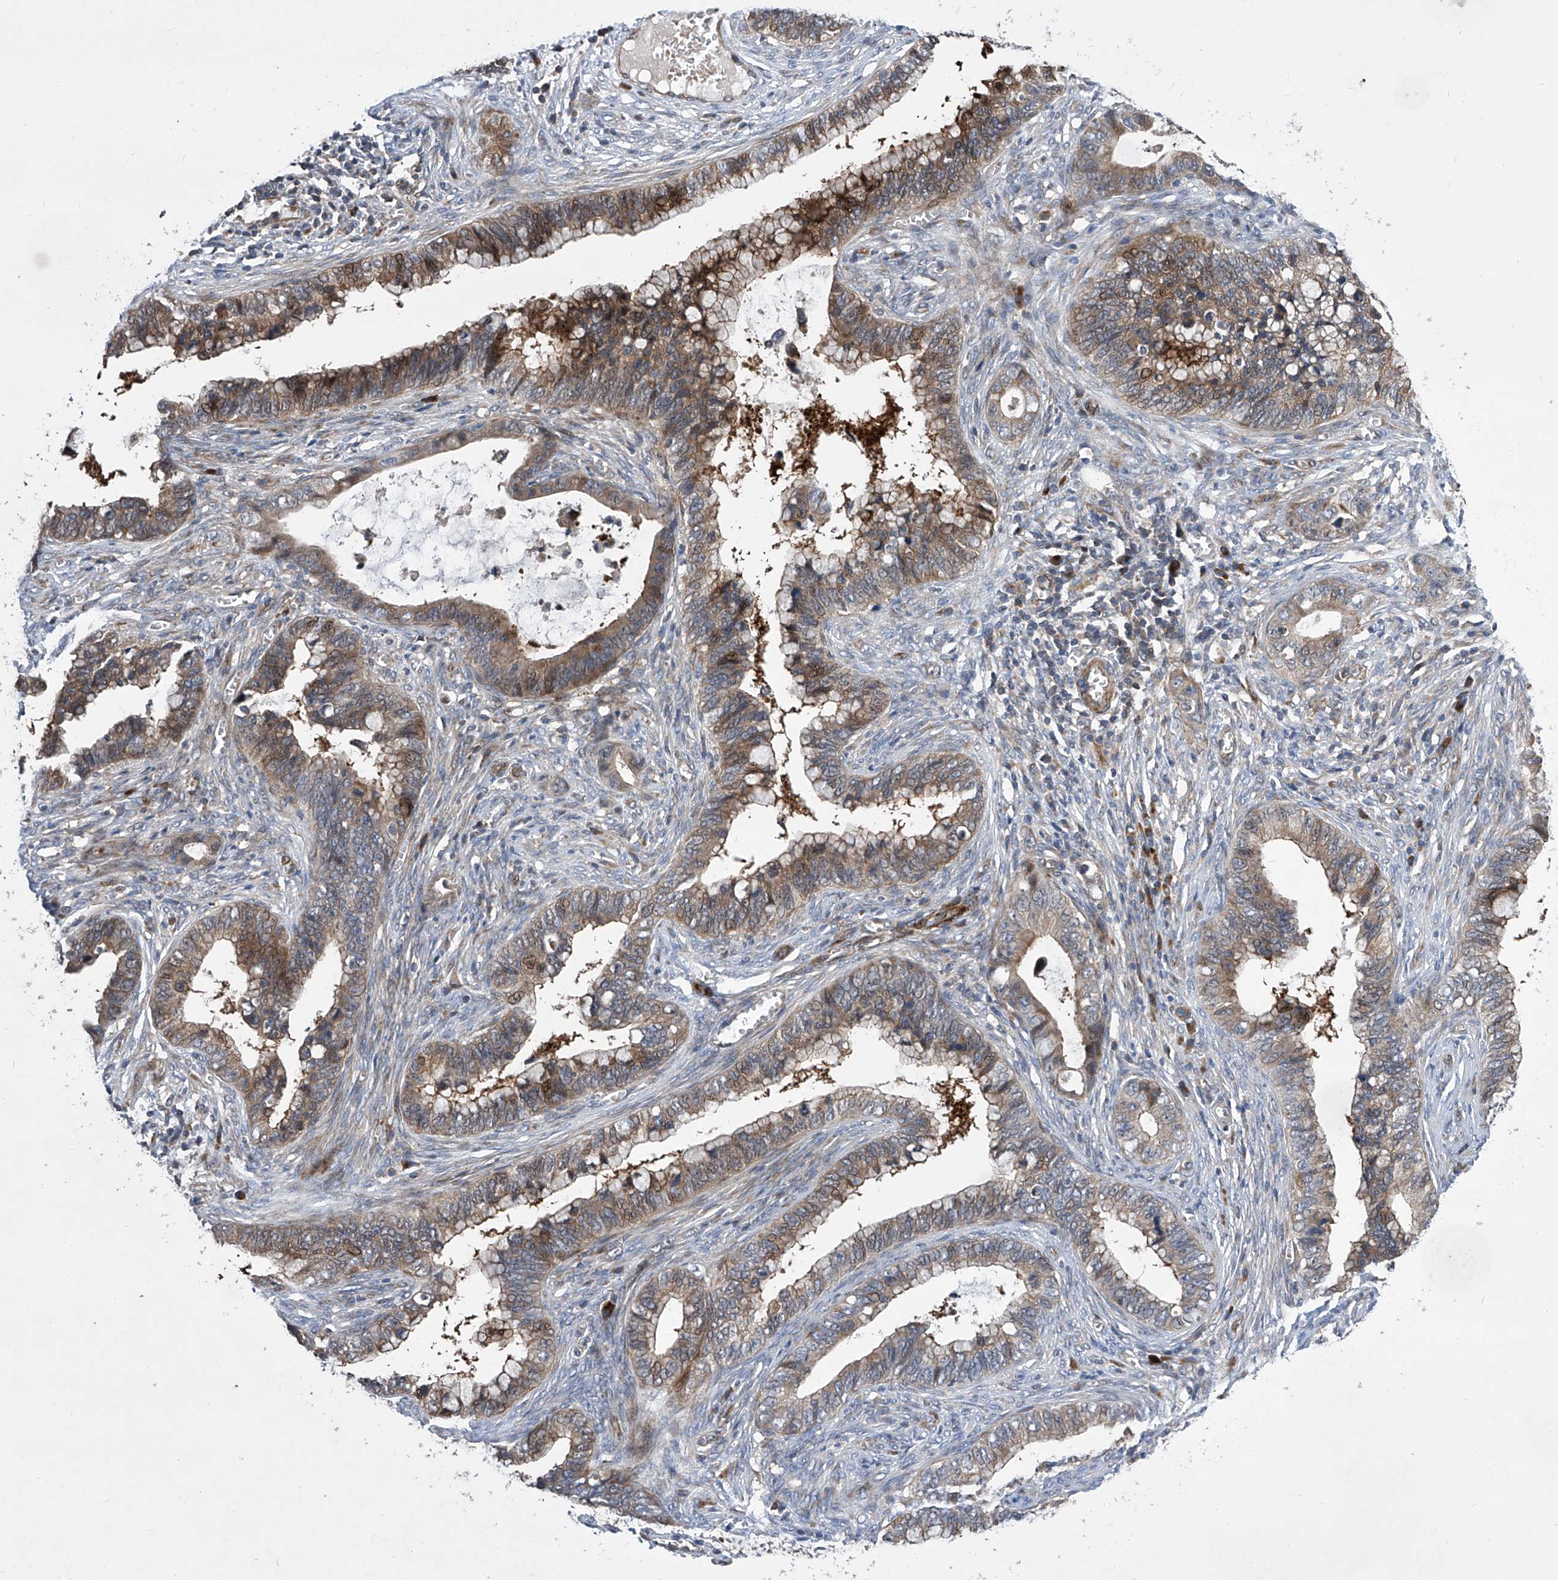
{"staining": {"intensity": "moderate", "quantity": "25%-75%", "location": "cytoplasmic/membranous"}, "tissue": "cervical cancer", "cell_type": "Tumor cells", "image_type": "cancer", "snomed": [{"axis": "morphology", "description": "Adenocarcinoma, NOS"}, {"axis": "topography", "description": "Cervix"}], "caption": "Protein positivity by immunohistochemistry displays moderate cytoplasmic/membranous positivity in approximately 25%-75% of tumor cells in cervical adenocarcinoma.", "gene": "USF3", "patient": {"sex": "female", "age": 44}}